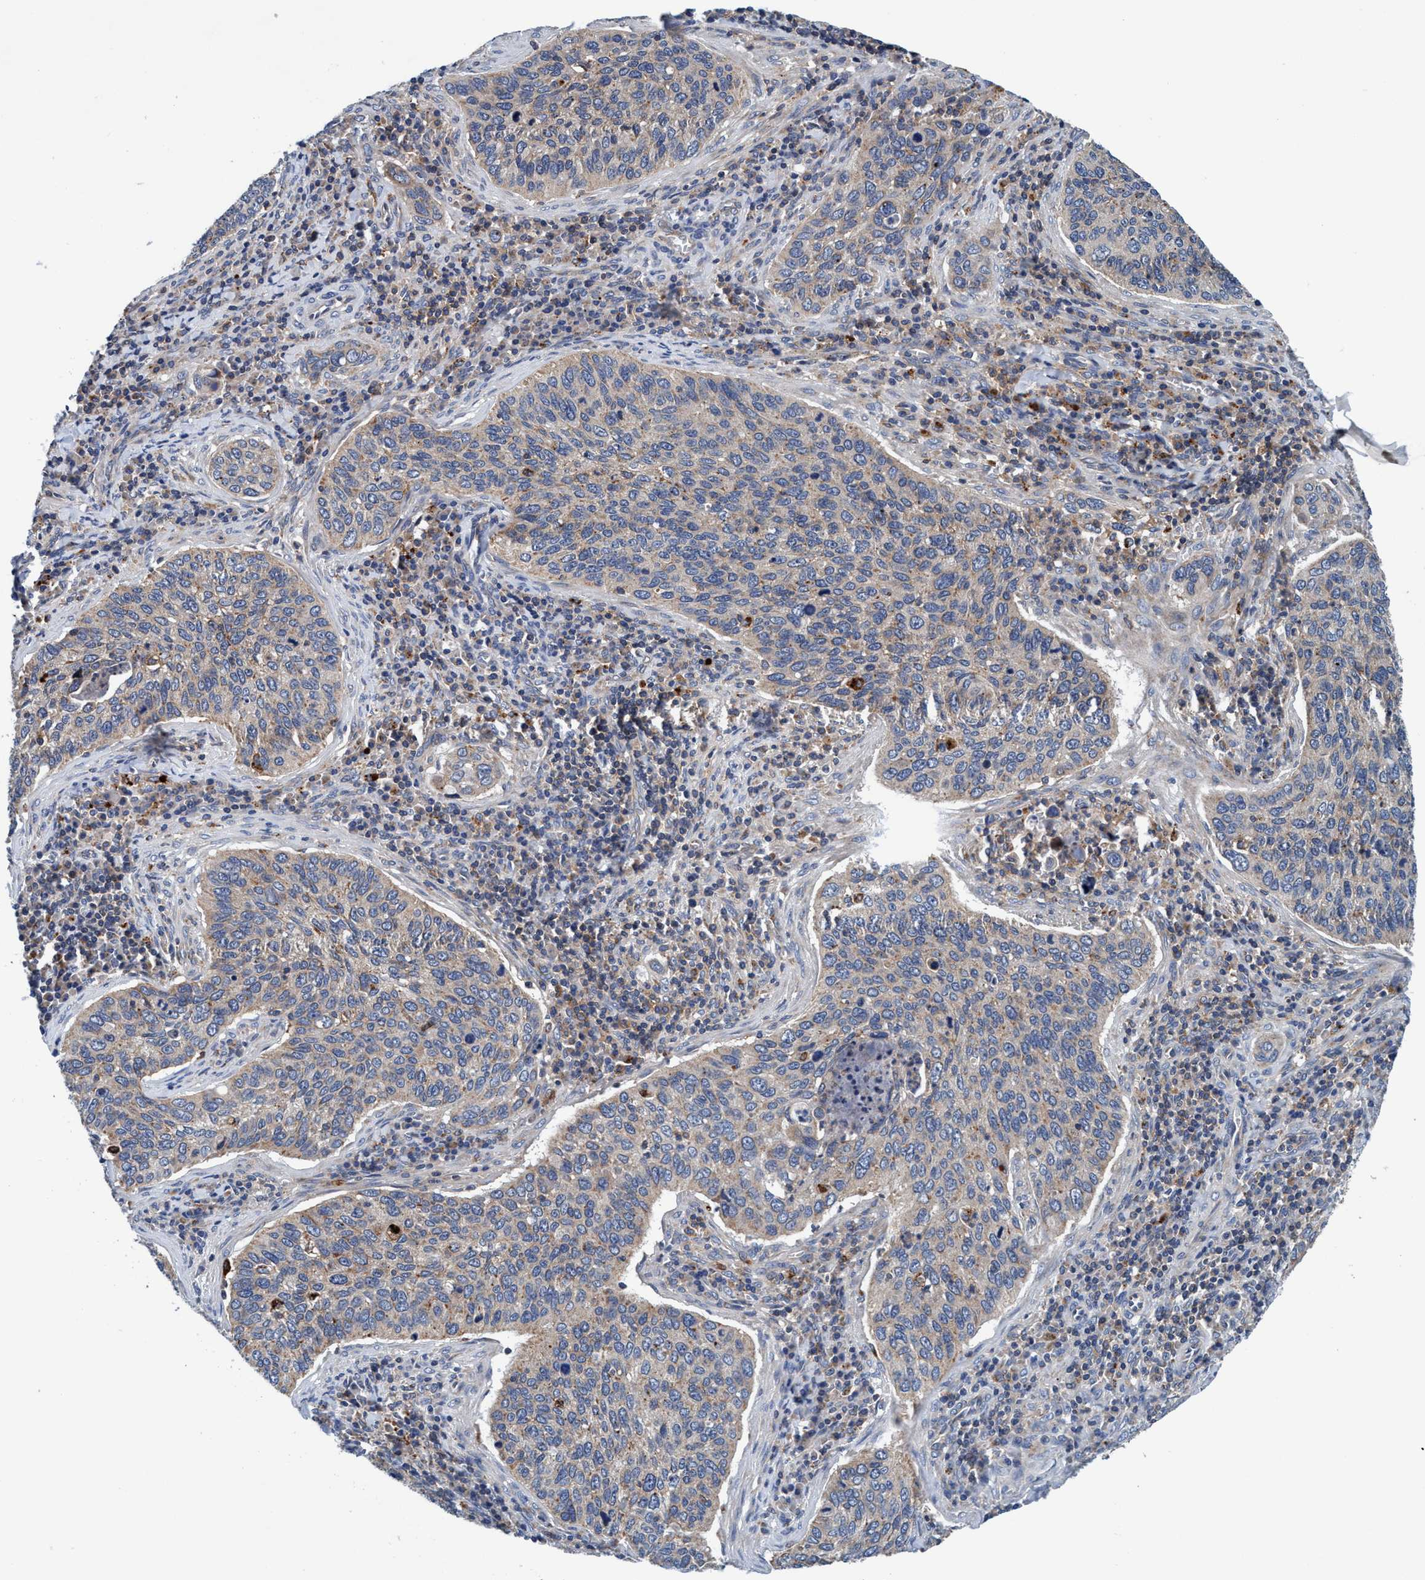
{"staining": {"intensity": "weak", "quantity": "25%-75%", "location": "cytoplasmic/membranous"}, "tissue": "cervical cancer", "cell_type": "Tumor cells", "image_type": "cancer", "snomed": [{"axis": "morphology", "description": "Squamous cell carcinoma, NOS"}, {"axis": "topography", "description": "Cervix"}], "caption": "Protein staining of squamous cell carcinoma (cervical) tissue displays weak cytoplasmic/membranous expression in approximately 25%-75% of tumor cells.", "gene": "ENDOG", "patient": {"sex": "female", "age": 53}}